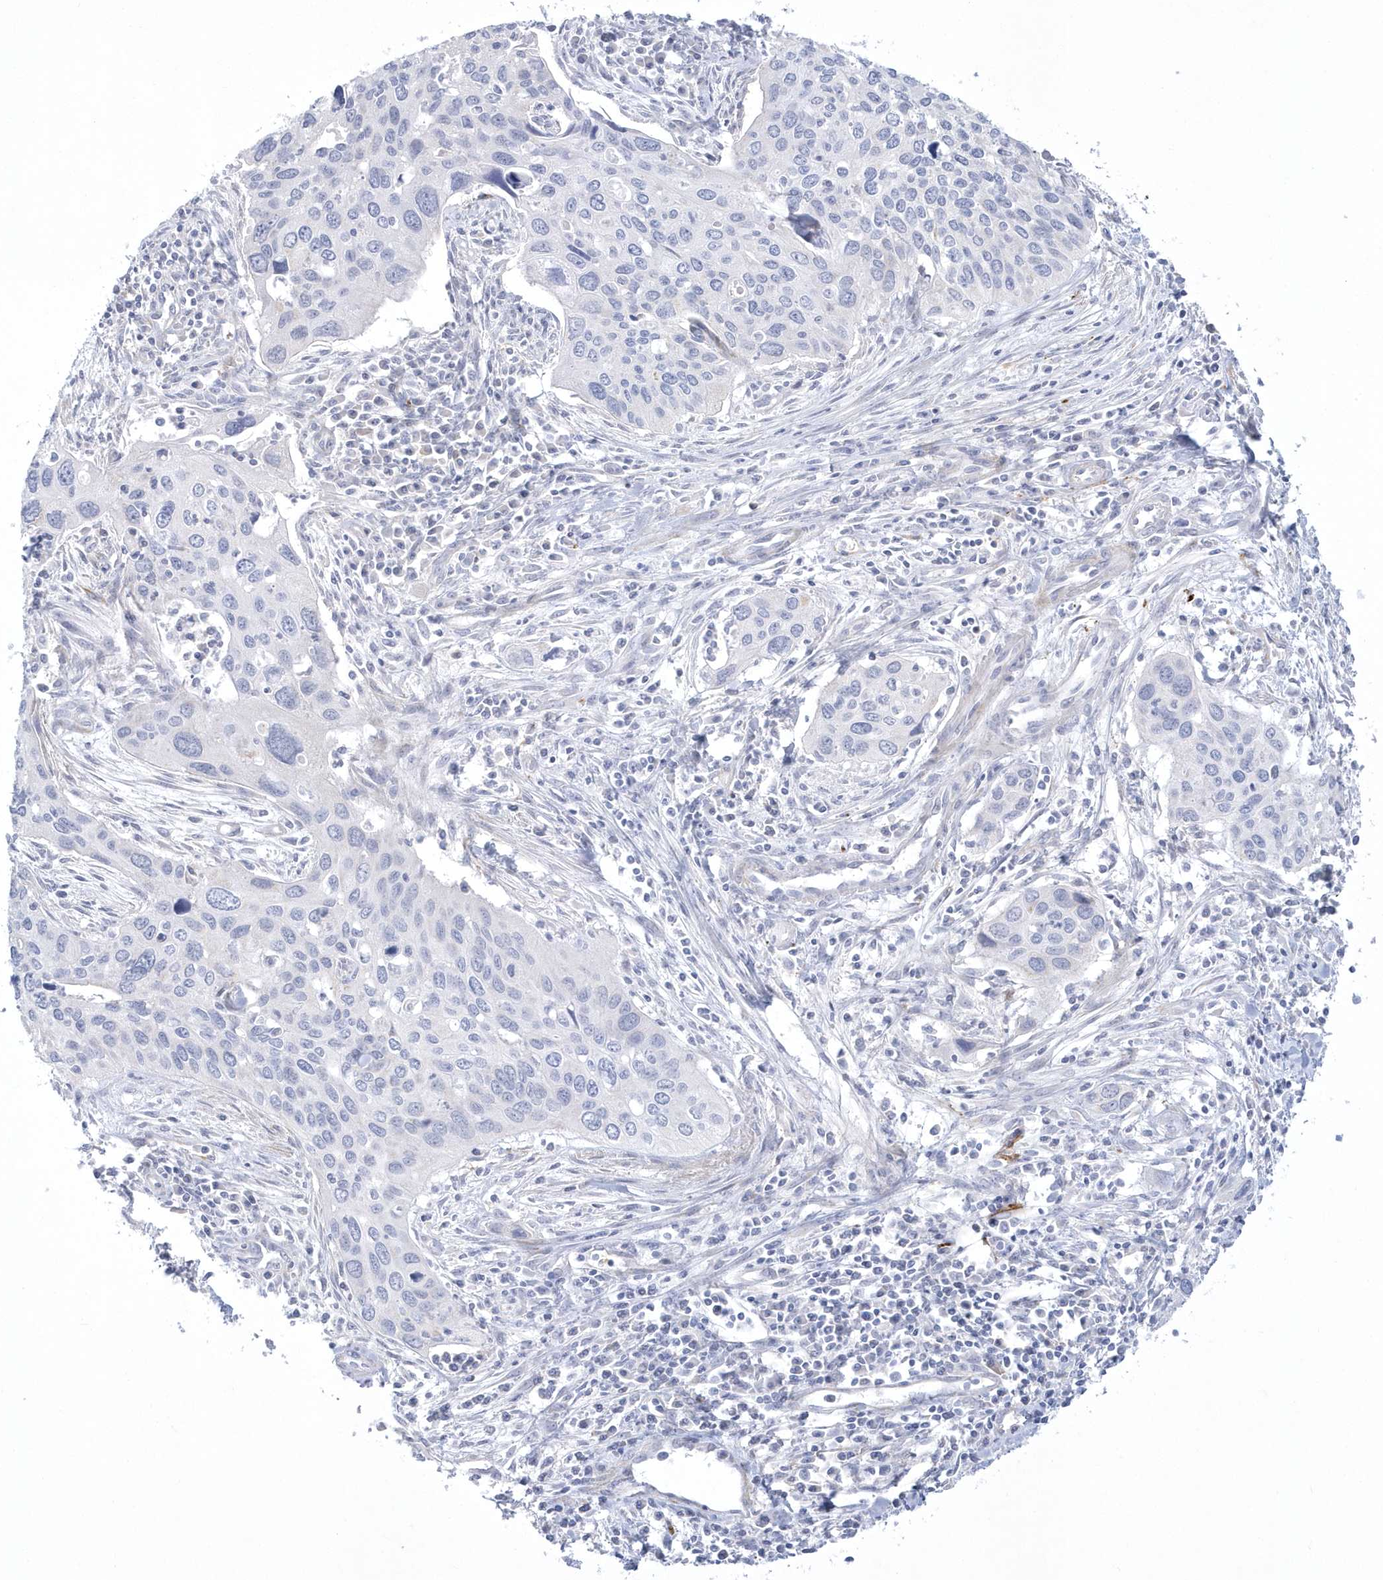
{"staining": {"intensity": "negative", "quantity": "none", "location": "none"}, "tissue": "cervical cancer", "cell_type": "Tumor cells", "image_type": "cancer", "snomed": [{"axis": "morphology", "description": "Squamous cell carcinoma, NOS"}, {"axis": "topography", "description": "Cervix"}], "caption": "The immunohistochemistry micrograph has no significant positivity in tumor cells of cervical cancer tissue.", "gene": "WDR27", "patient": {"sex": "female", "age": 55}}